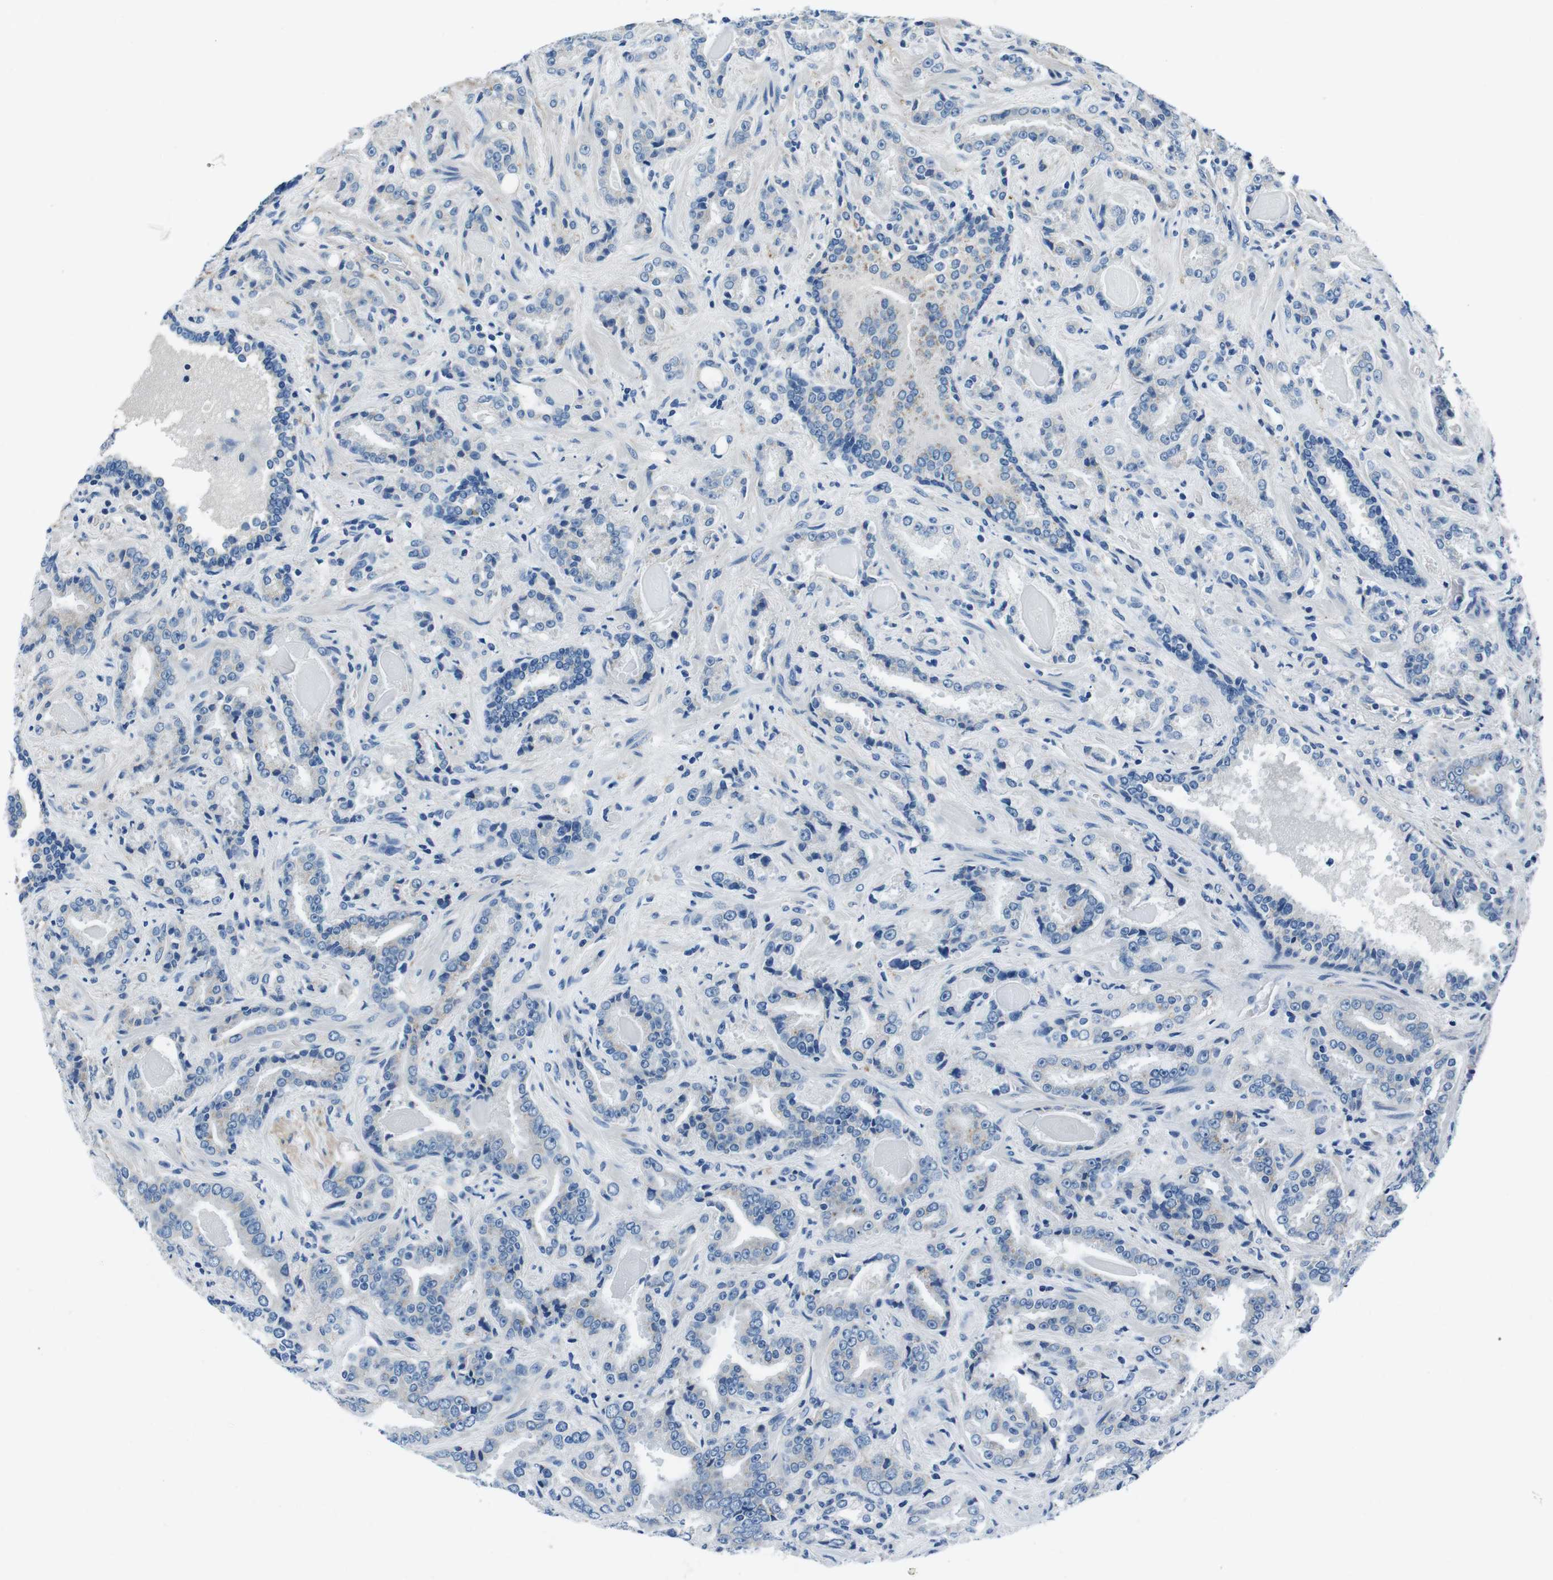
{"staining": {"intensity": "negative", "quantity": "none", "location": "none"}, "tissue": "prostate cancer", "cell_type": "Tumor cells", "image_type": "cancer", "snomed": [{"axis": "morphology", "description": "Adenocarcinoma, Low grade"}, {"axis": "topography", "description": "Prostate"}], "caption": "Immunohistochemistry image of human prostate cancer (low-grade adenocarcinoma) stained for a protein (brown), which displays no expression in tumor cells.", "gene": "CASQ1", "patient": {"sex": "male", "age": 60}}